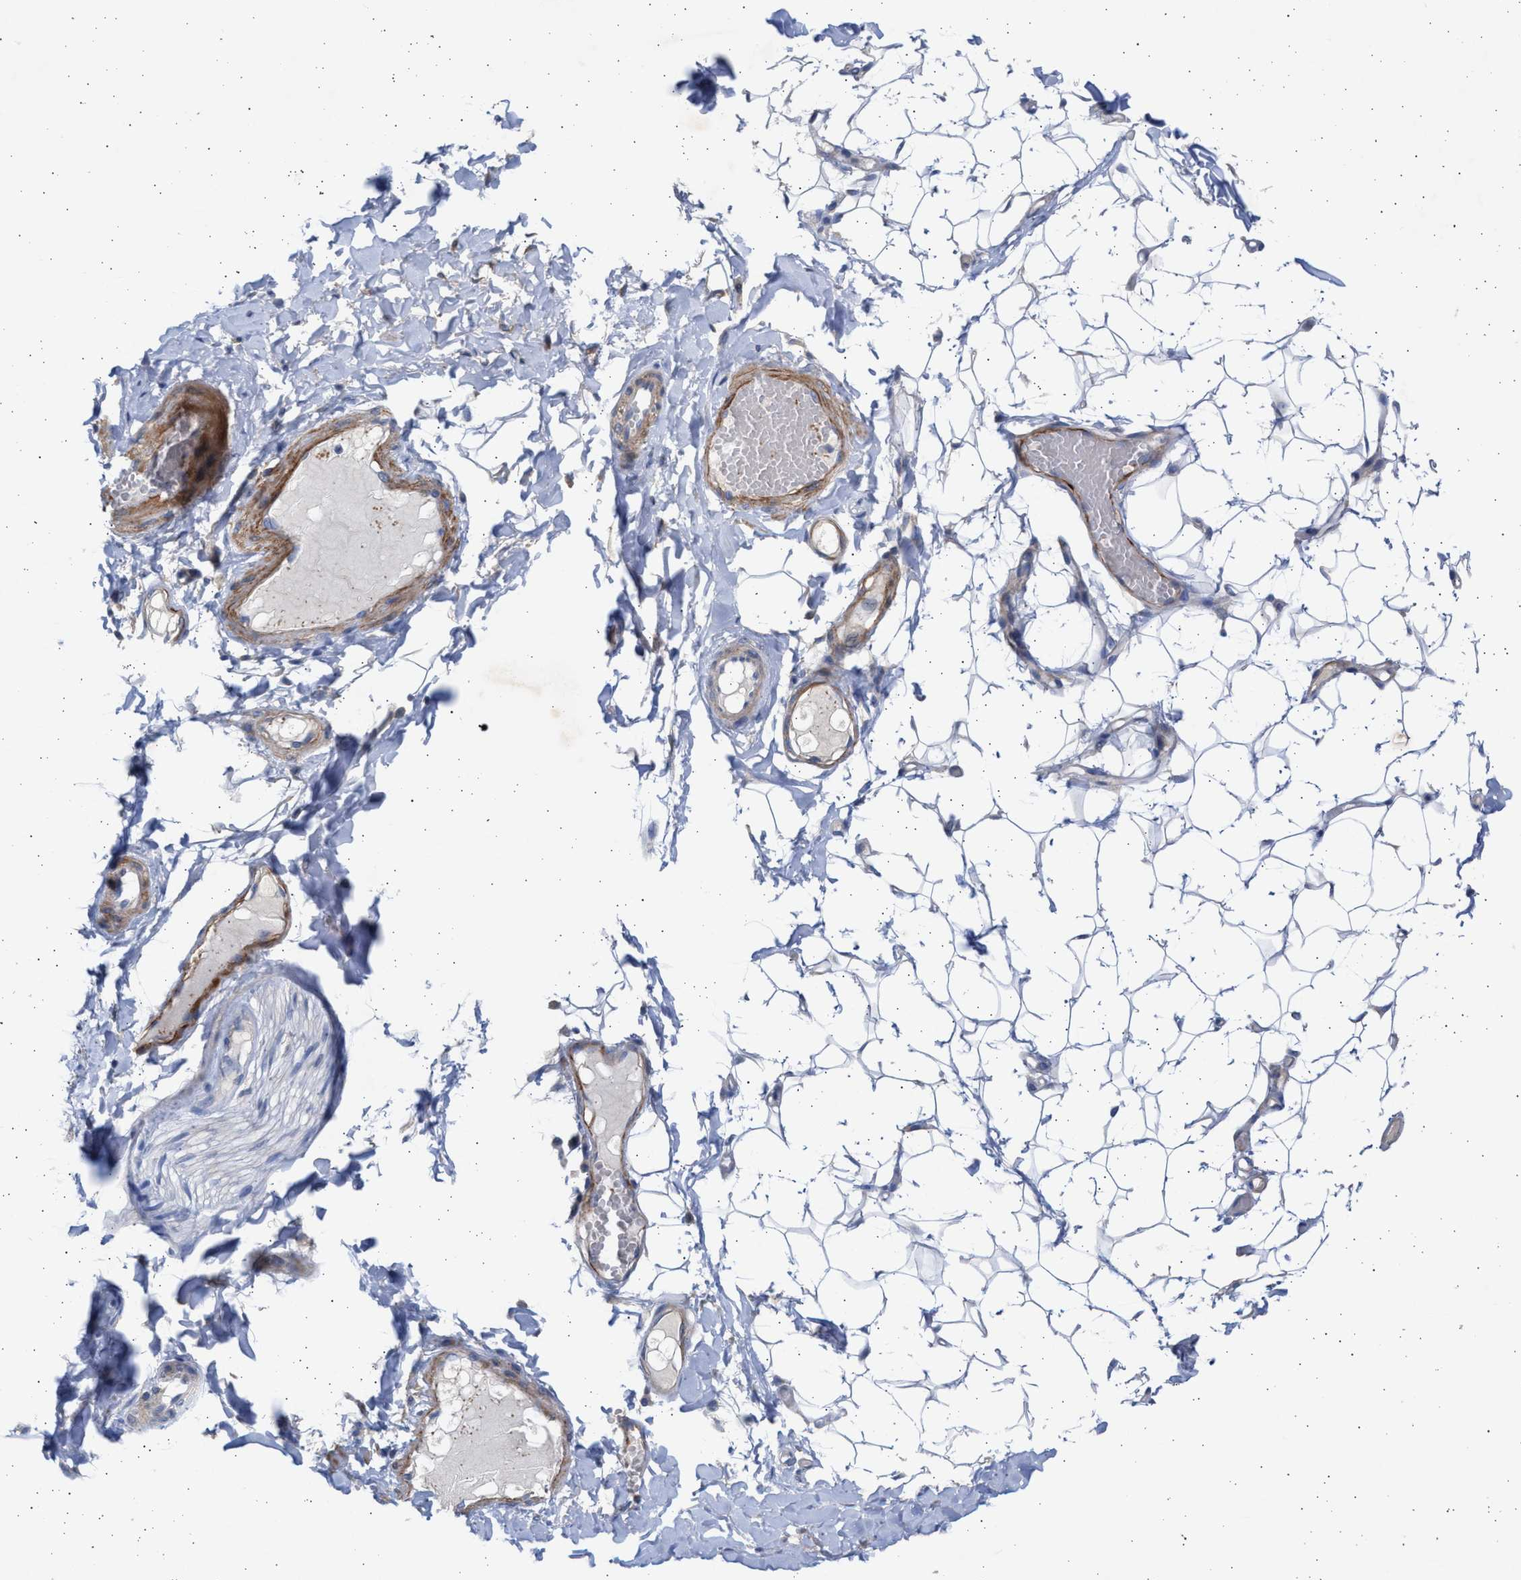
{"staining": {"intensity": "negative", "quantity": "none", "location": "none"}, "tissue": "adipose tissue", "cell_type": "Adipocytes", "image_type": "normal", "snomed": [{"axis": "morphology", "description": "Normal tissue, NOS"}, {"axis": "topography", "description": "Adipose tissue"}, {"axis": "topography", "description": "Vascular tissue"}, {"axis": "topography", "description": "Peripheral nerve tissue"}], "caption": "This is a image of IHC staining of unremarkable adipose tissue, which shows no staining in adipocytes. (Brightfield microscopy of DAB IHC at high magnification).", "gene": "NBR1", "patient": {"sex": "male", "age": 25}}